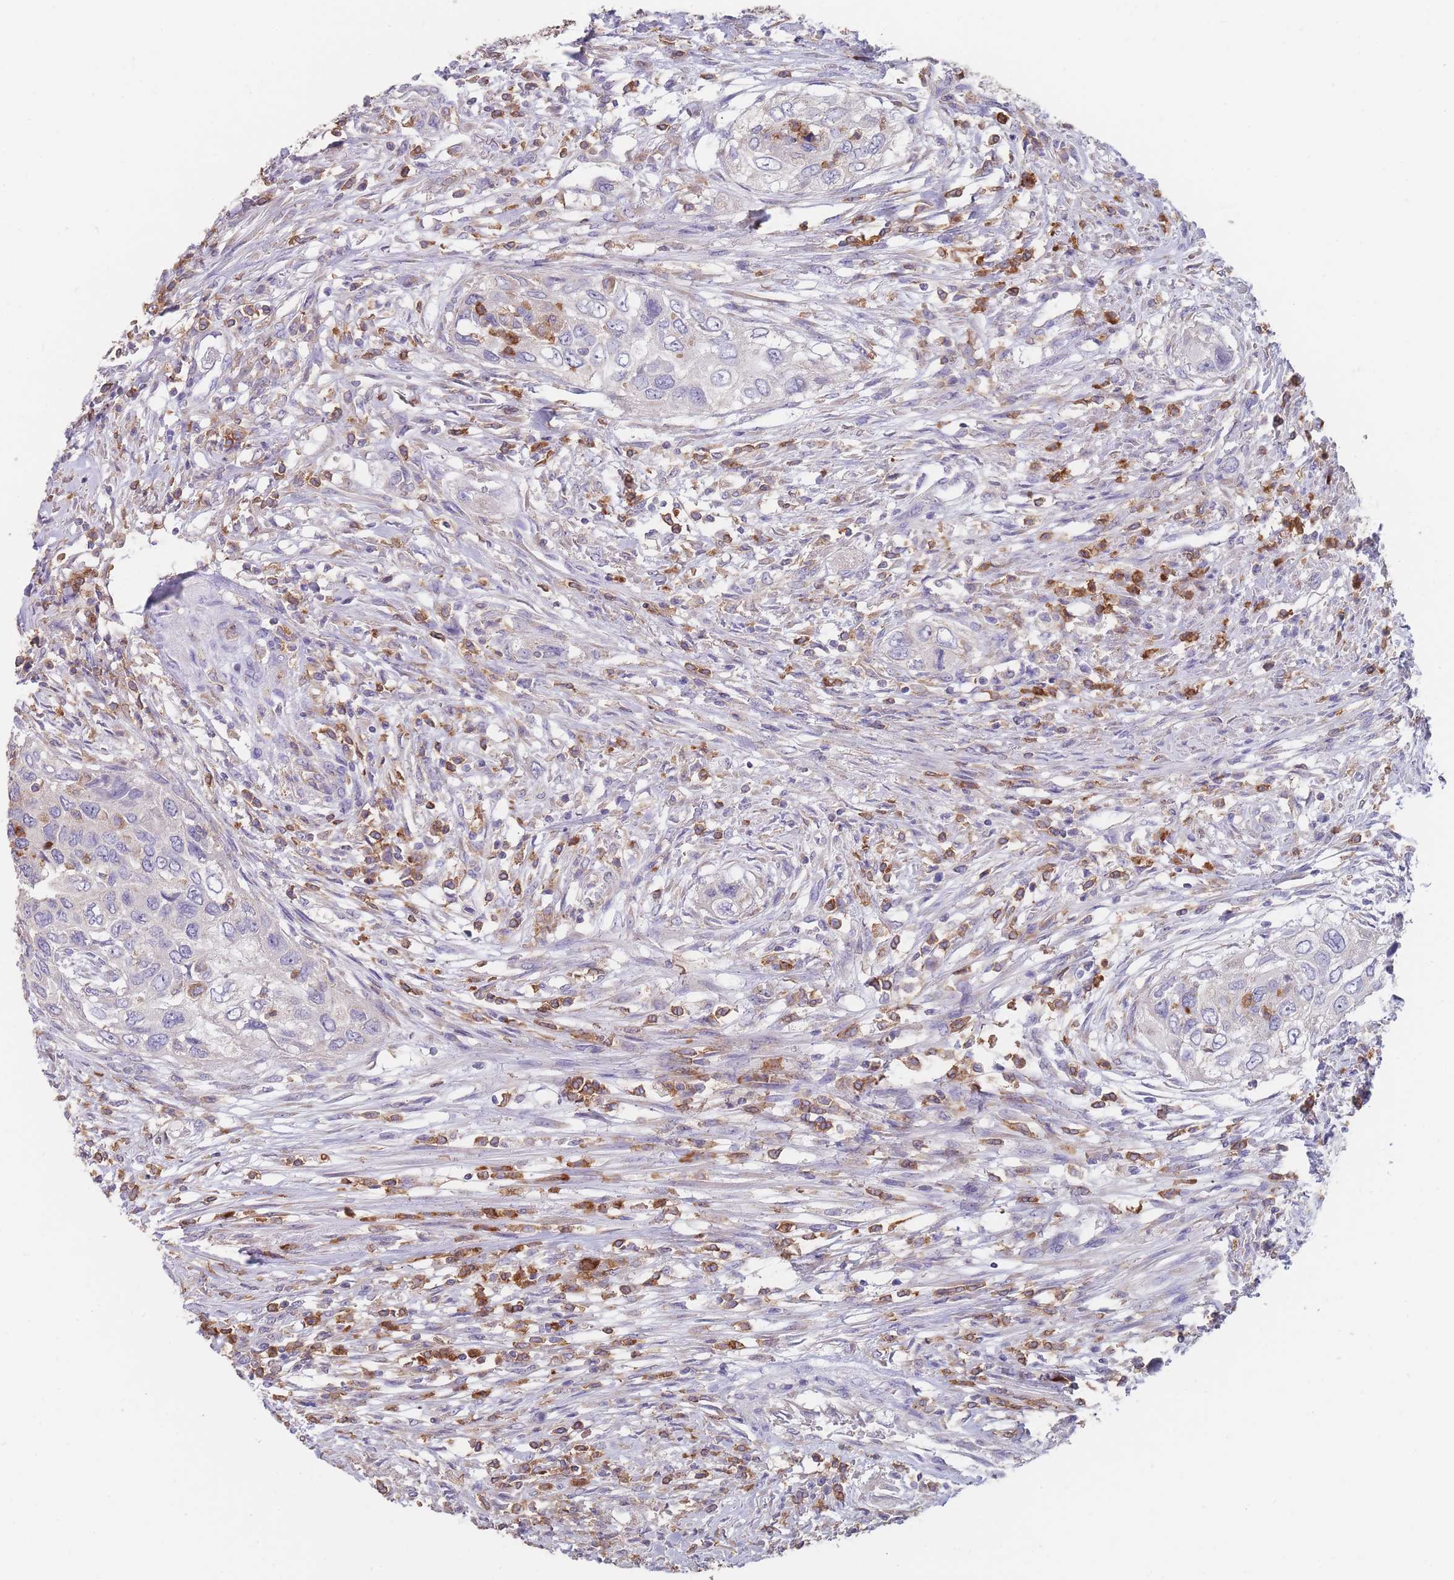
{"staining": {"intensity": "negative", "quantity": "none", "location": "none"}, "tissue": "urothelial cancer", "cell_type": "Tumor cells", "image_type": "cancer", "snomed": [{"axis": "morphology", "description": "Urothelial carcinoma, High grade"}, {"axis": "topography", "description": "Urinary bladder"}], "caption": "Urothelial cancer was stained to show a protein in brown. There is no significant staining in tumor cells. Nuclei are stained in blue.", "gene": "CLEC12A", "patient": {"sex": "female", "age": 60}}